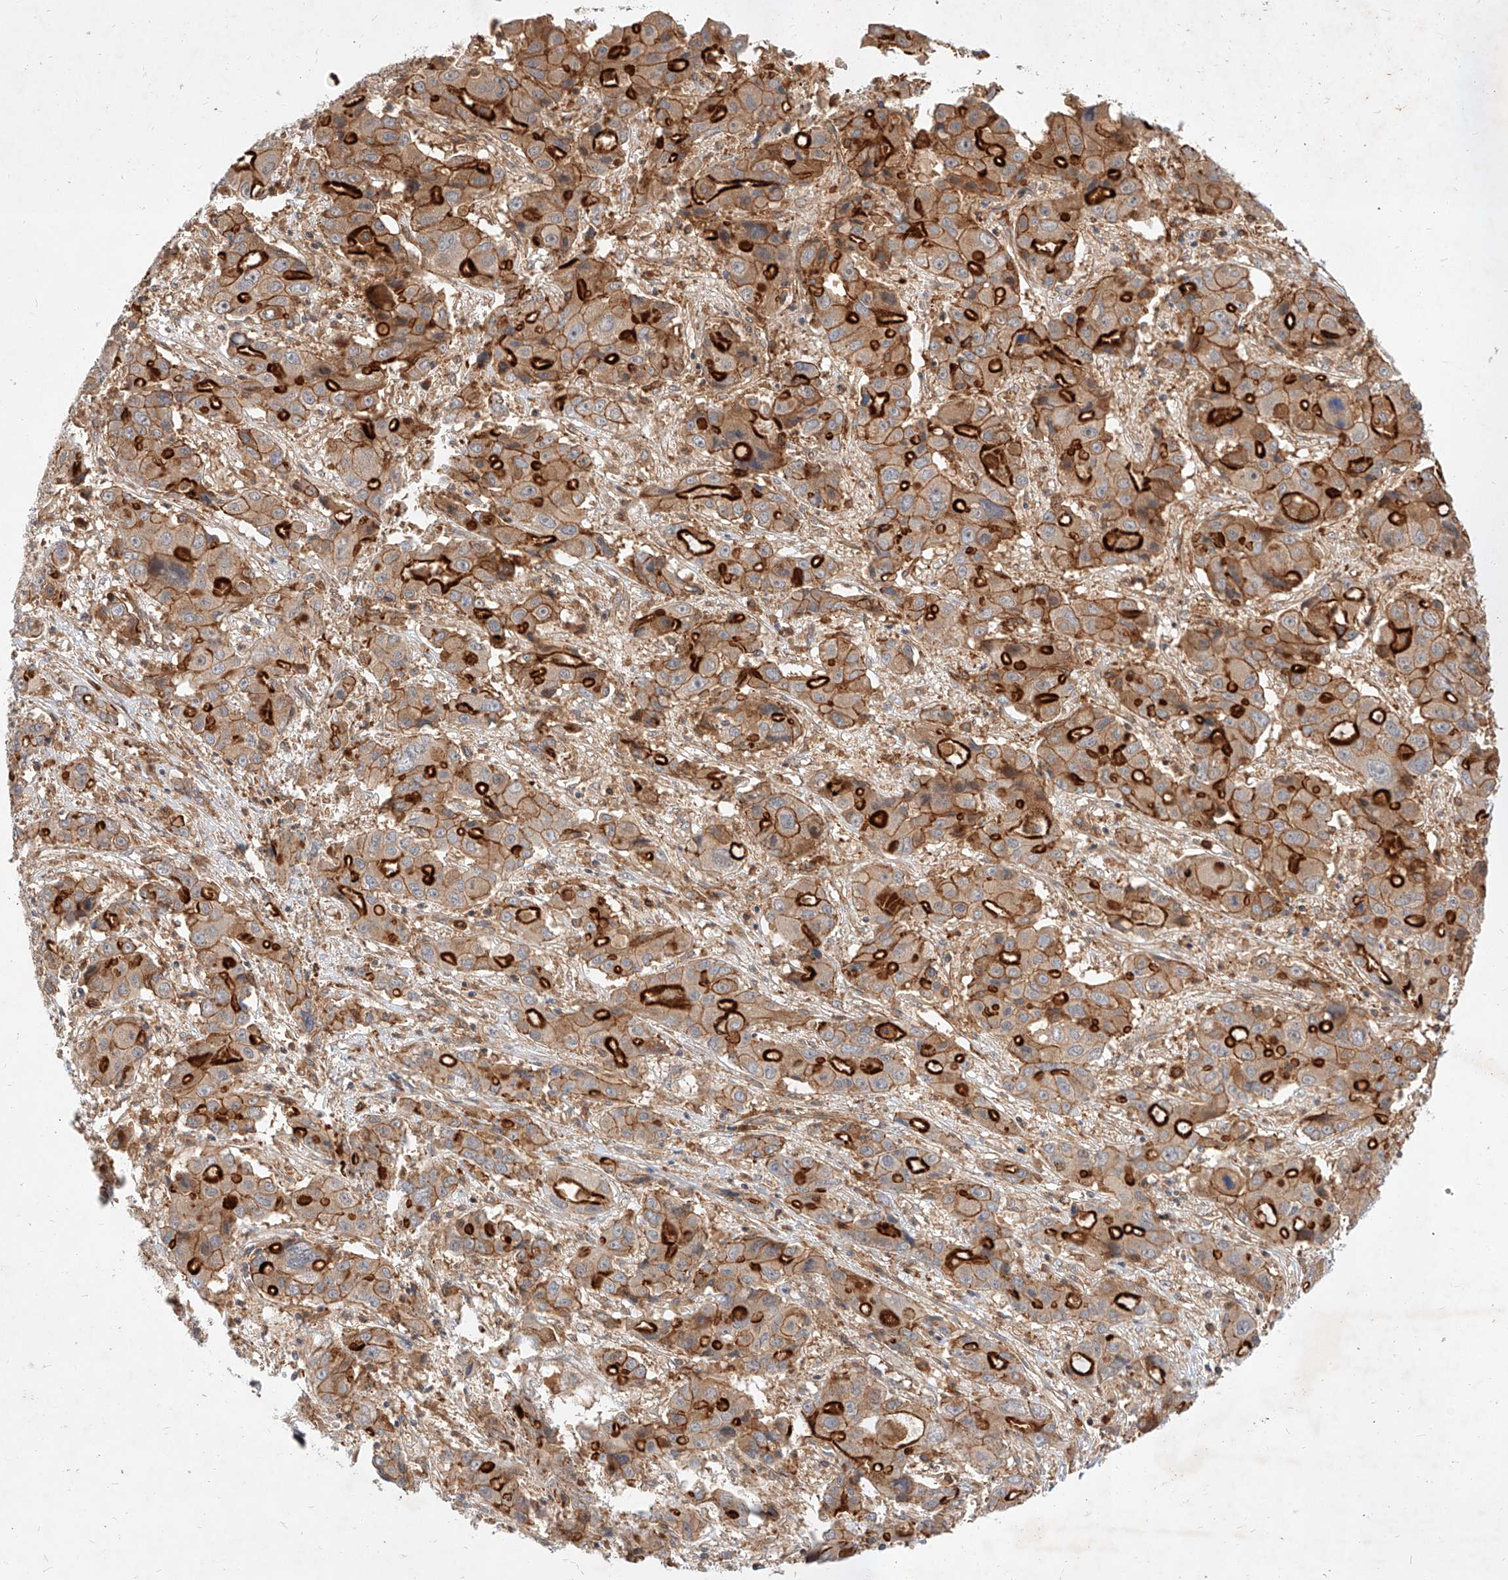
{"staining": {"intensity": "strong", "quantity": ">75%", "location": "cytoplasmic/membranous"}, "tissue": "liver cancer", "cell_type": "Tumor cells", "image_type": "cancer", "snomed": [{"axis": "morphology", "description": "Cholangiocarcinoma"}, {"axis": "topography", "description": "Liver"}], "caption": "A brown stain labels strong cytoplasmic/membranous expression of a protein in human liver cancer tumor cells.", "gene": "NFAM1", "patient": {"sex": "male", "age": 67}}